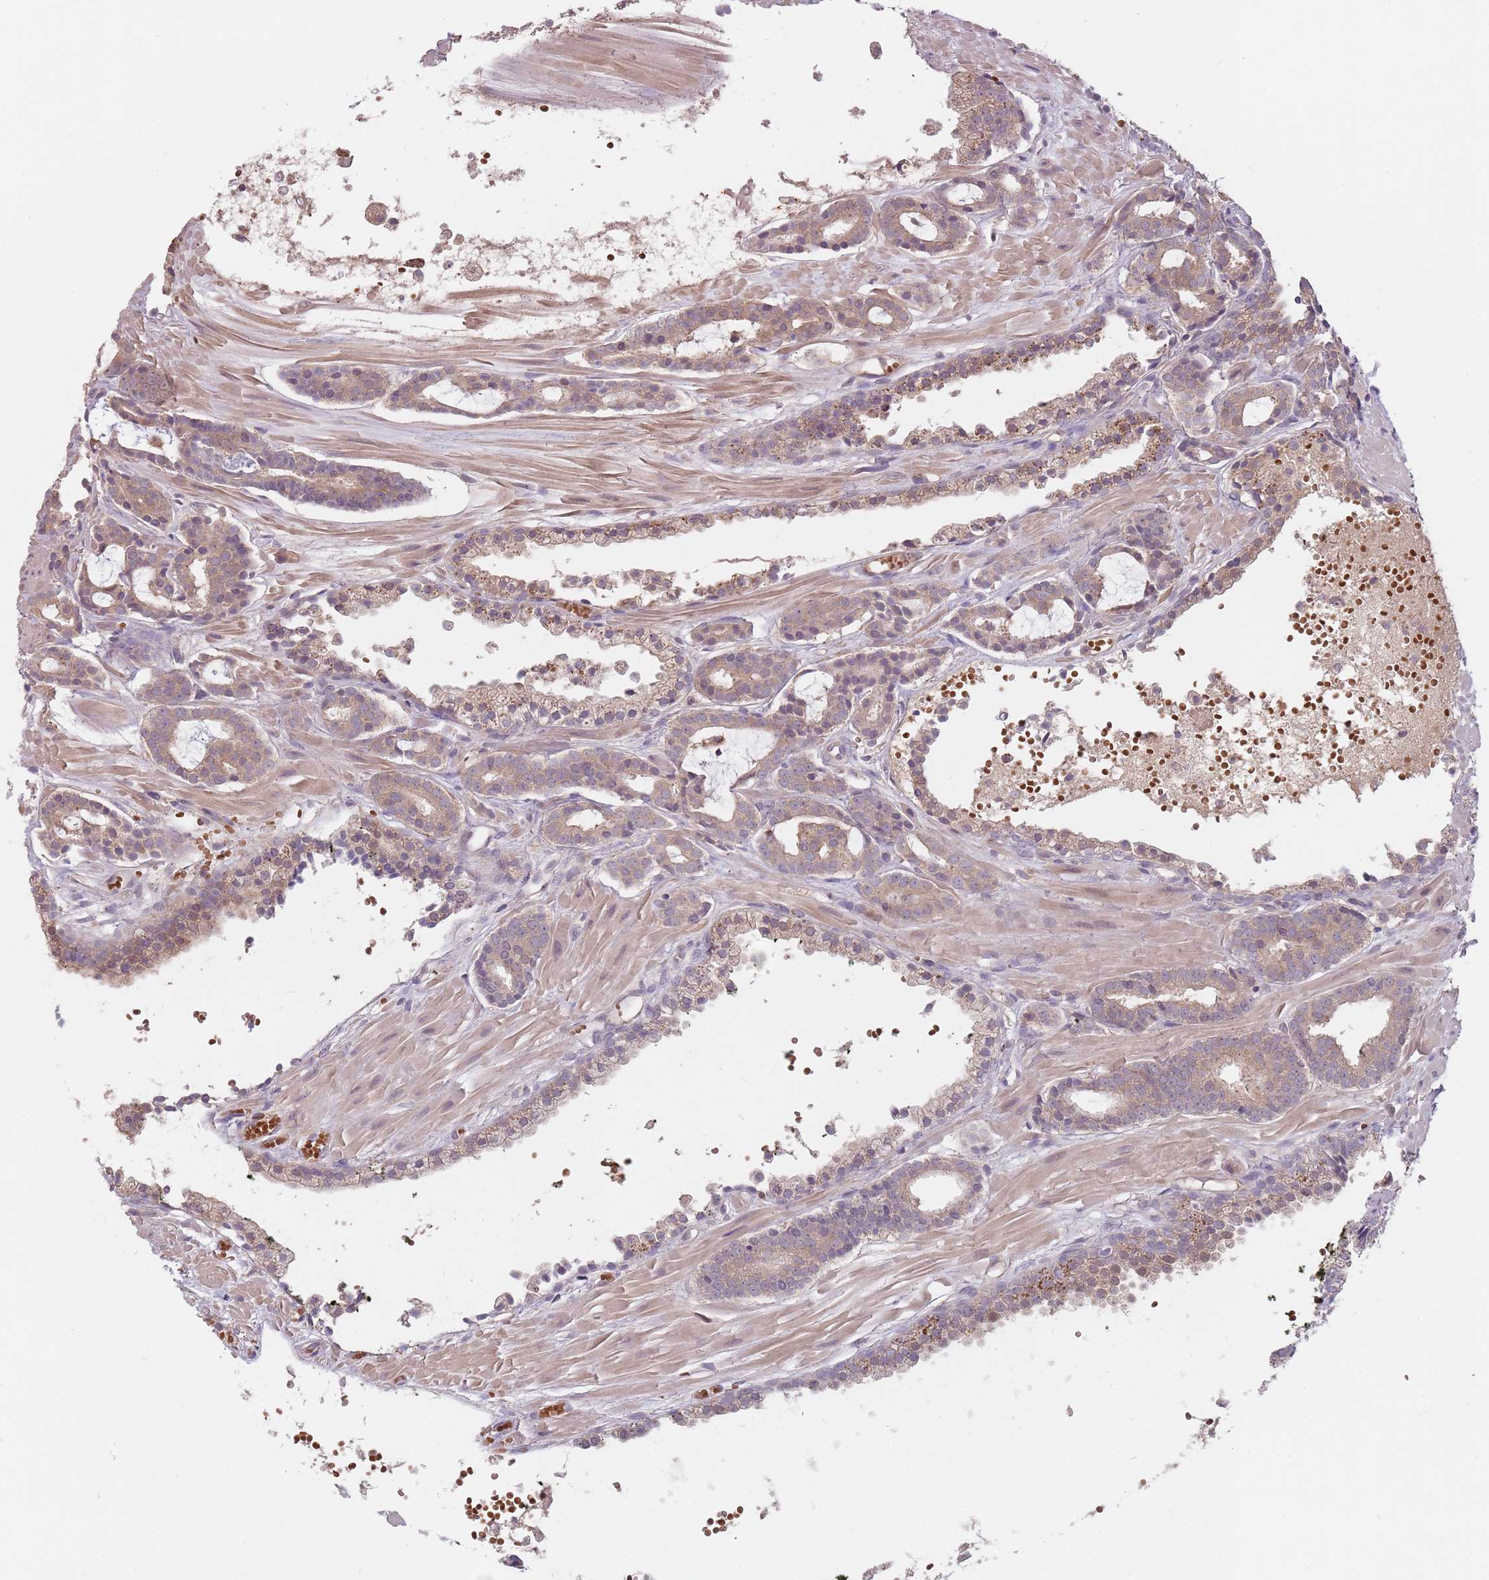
{"staining": {"intensity": "moderate", "quantity": "25%-75%", "location": "cytoplasmic/membranous"}, "tissue": "prostate cancer", "cell_type": "Tumor cells", "image_type": "cancer", "snomed": [{"axis": "morphology", "description": "Adenocarcinoma, High grade"}, {"axis": "topography", "description": "Prostate"}], "caption": "Prostate cancer stained with DAB immunohistochemistry (IHC) reveals medium levels of moderate cytoplasmic/membranous positivity in about 25%-75% of tumor cells.", "gene": "GPR180", "patient": {"sex": "male", "age": 71}}